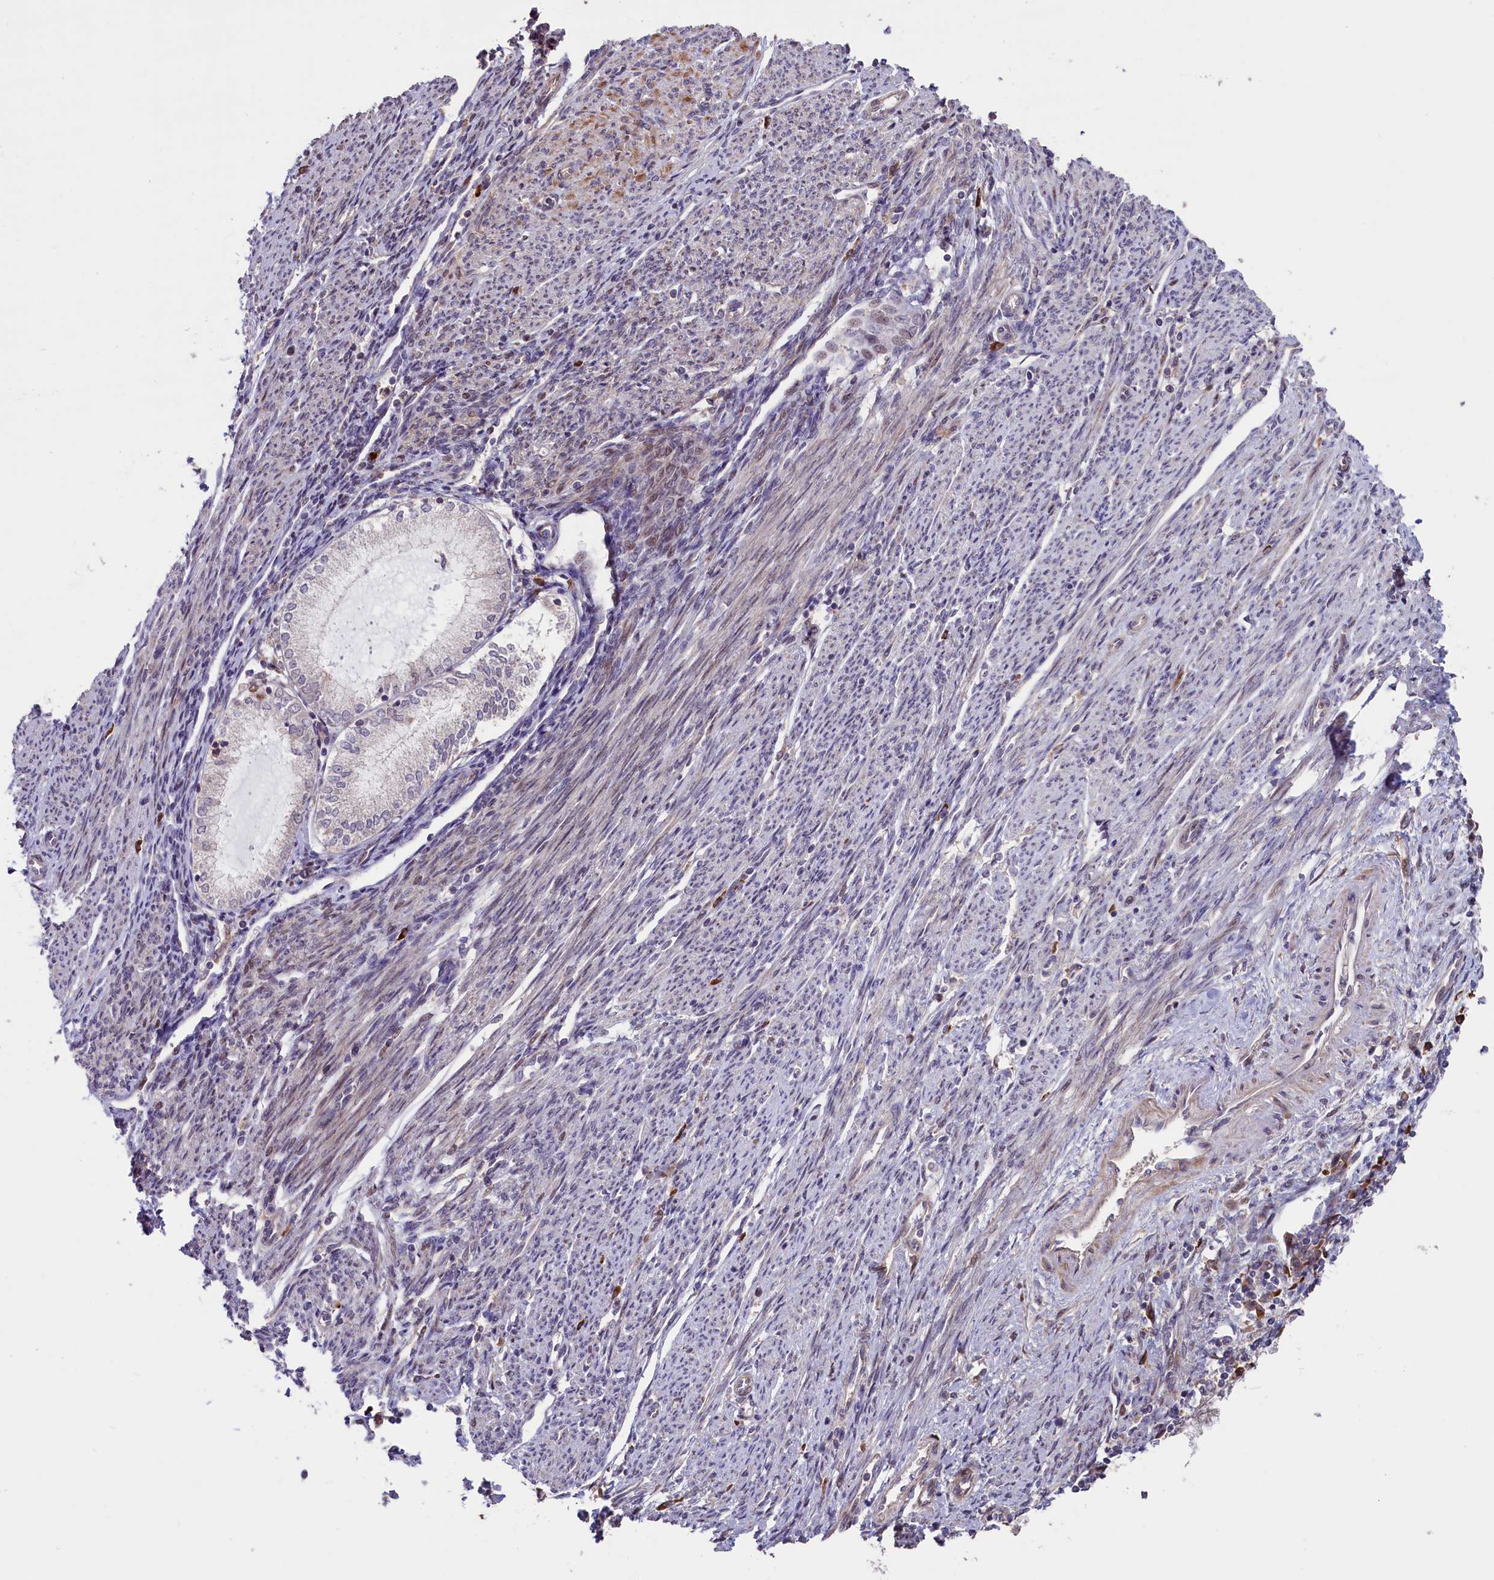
{"staining": {"intensity": "weak", "quantity": "<25%", "location": "cytoplasmic/membranous"}, "tissue": "endometrial cancer", "cell_type": "Tumor cells", "image_type": "cancer", "snomed": [{"axis": "morphology", "description": "Adenocarcinoma, NOS"}, {"axis": "topography", "description": "Endometrium"}], "caption": "Tumor cells show no significant staining in adenocarcinoma (endometrial). (DAB (3,3'-diaminobenzidine) immunohistochemistry with hematoxylin counter stain).", "gene": "RIC8A", "patient": {"sex": "female", "age": 79}}